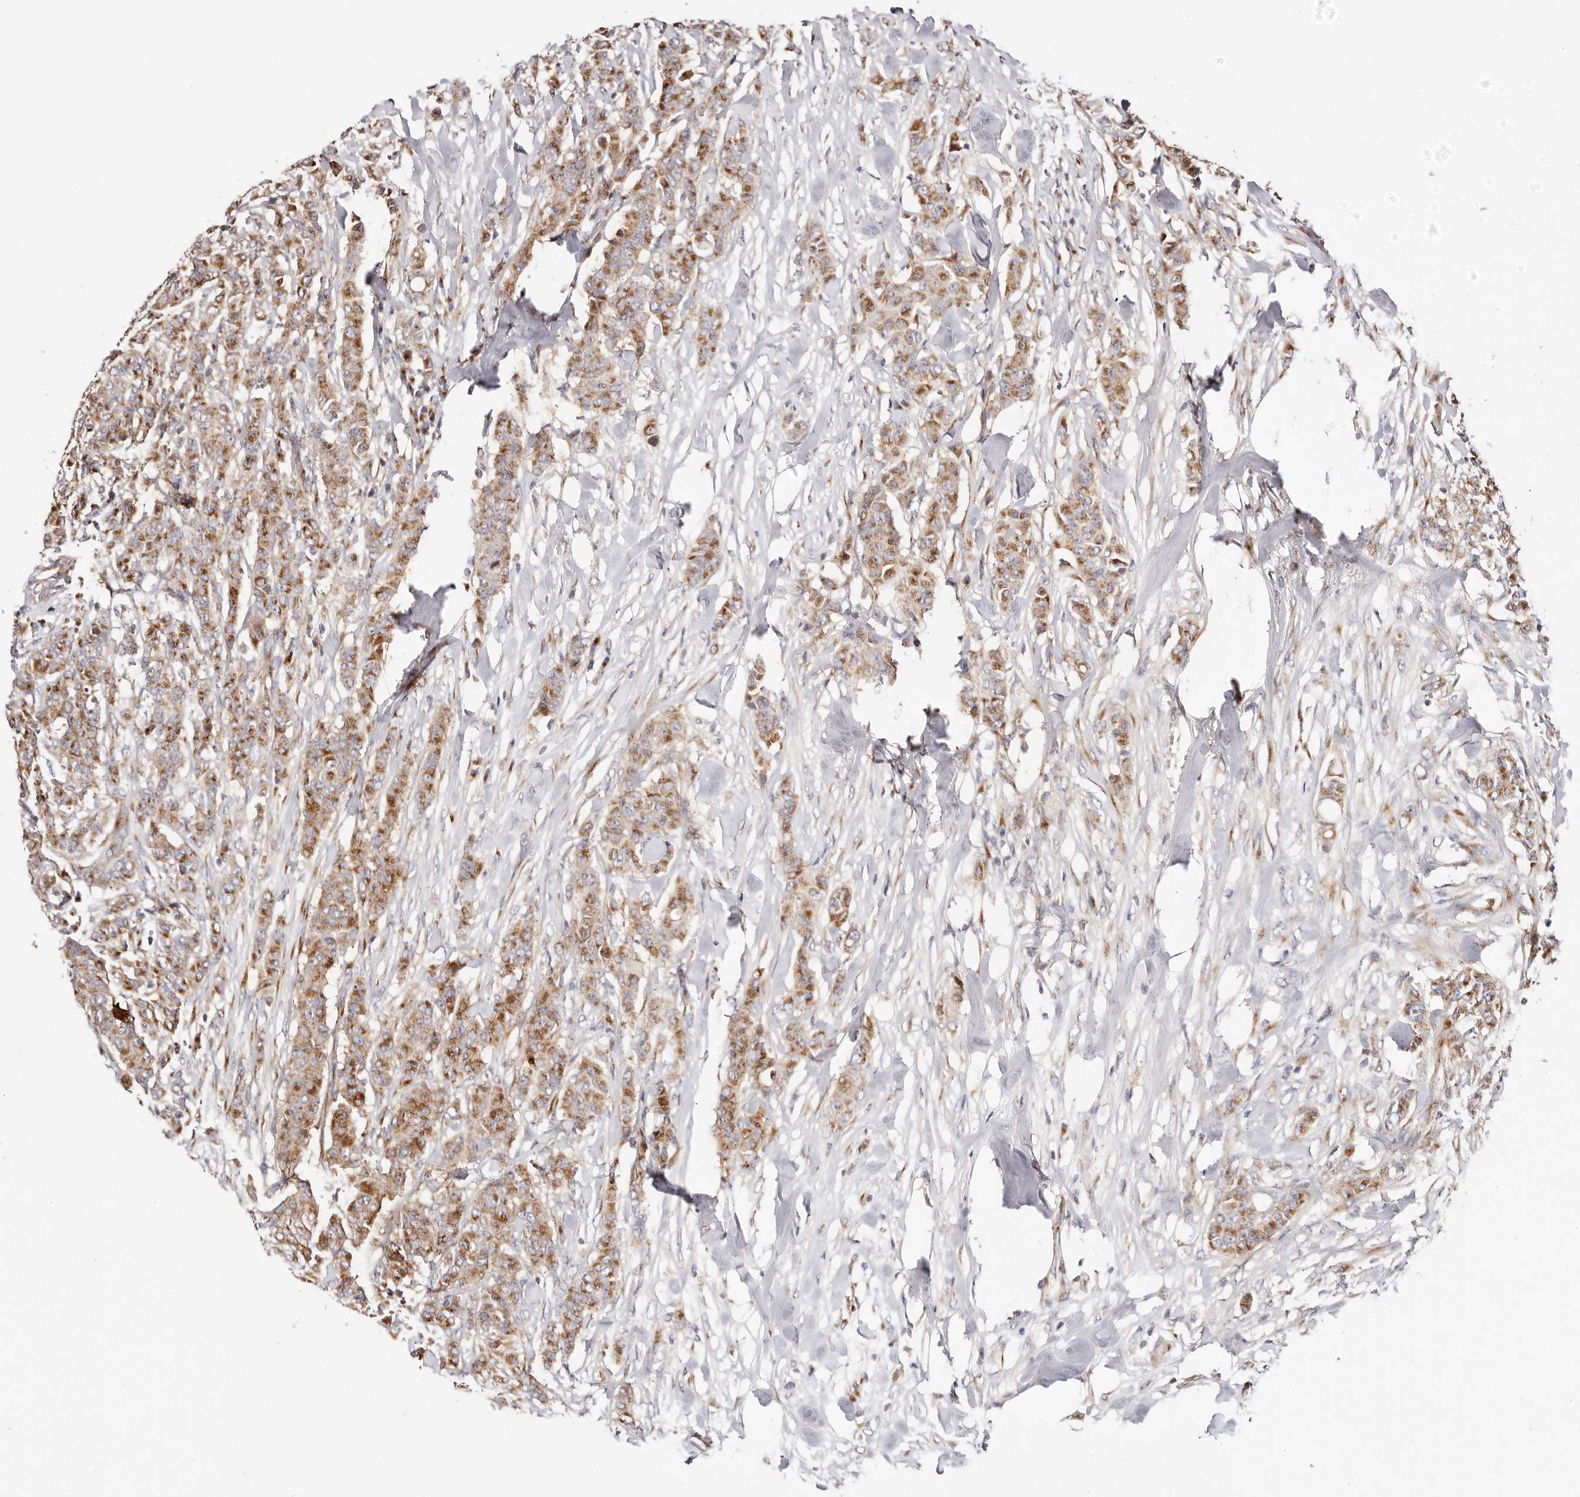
{"staining": {"intensity": "moderate", "quantity": ">75%", "location": "cytoplasmic/membranous"}, "tissue": "breast cancer", "cell_type": "Tumor cells", "image_type": "cancer", "snomed": [{"axis": "morphology", "description": "Duct carcinoma"}, {"axis": "topography", "description": "Breast"}], "caption": "Protein analysis of breast invasive ductal carcinoma tissue demonstrates moderate cytoplasmic/membranous expression in approximately >75% of tumor cells.", "gene": "MAPK6", "patient": {"sex": "female", "age": 40}}